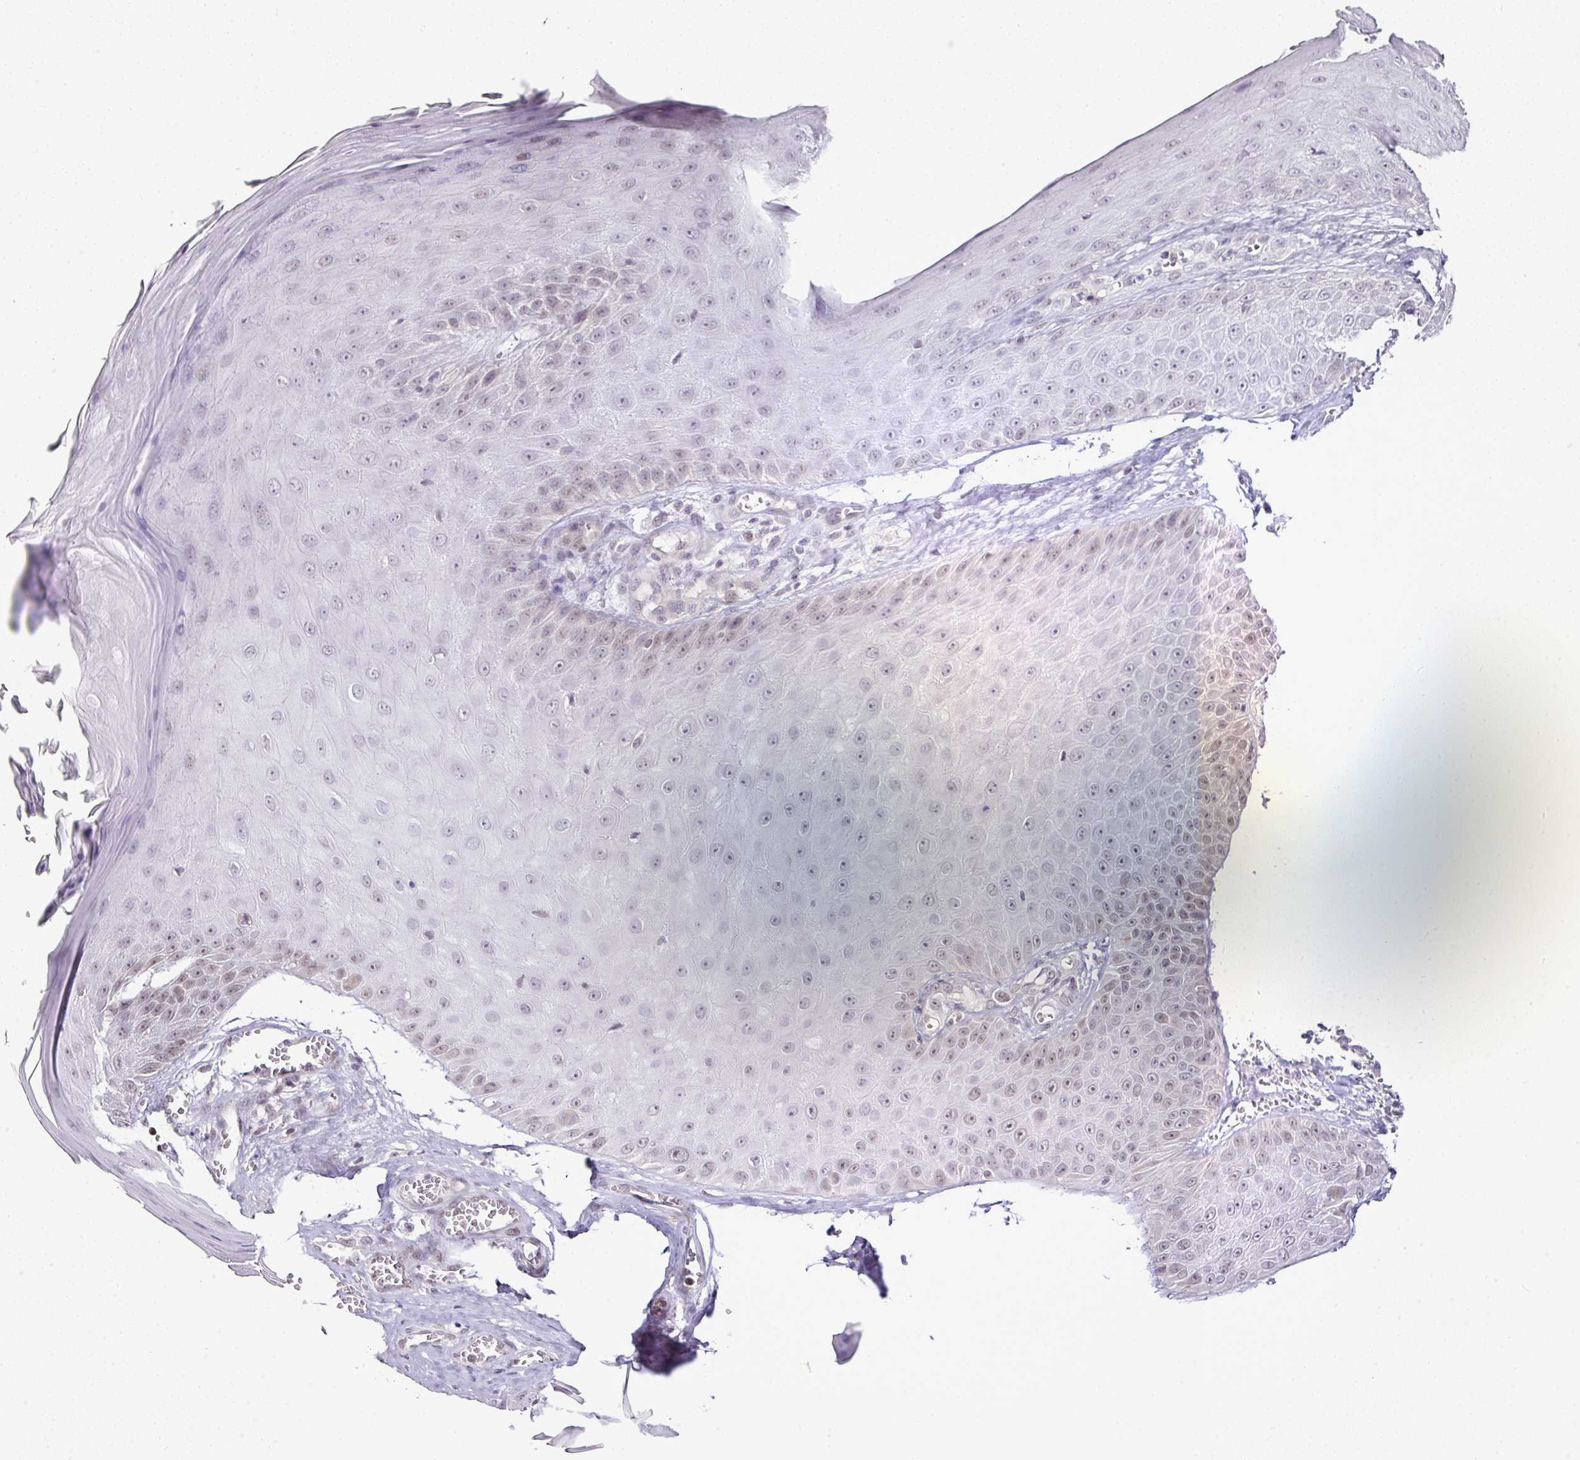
{"staining": {"intensity": "weak", "quantity": "<25%", "location": "nuclear"}, "tissue": "skin cancer", "cell_type": "Tumor cells", "image_type": "cancer", "snomed": [{"axis": "morphology", "description": "Squamous cell carcinoma, NOS"}, {"axis": "topography", "description": "Skin"}], "caption": "Immunohistochemistry (IHC) histopathology image of human skin cancer (squamous cell carcinoma) stained for a protein (brown), which shows no staining in tumor cells. (DAB (3,3'-diaminobenzidine) immunohistochemistry, high magnification).", "gene": "FAM32A", "patient": {"sex": "male", "age": 74}}